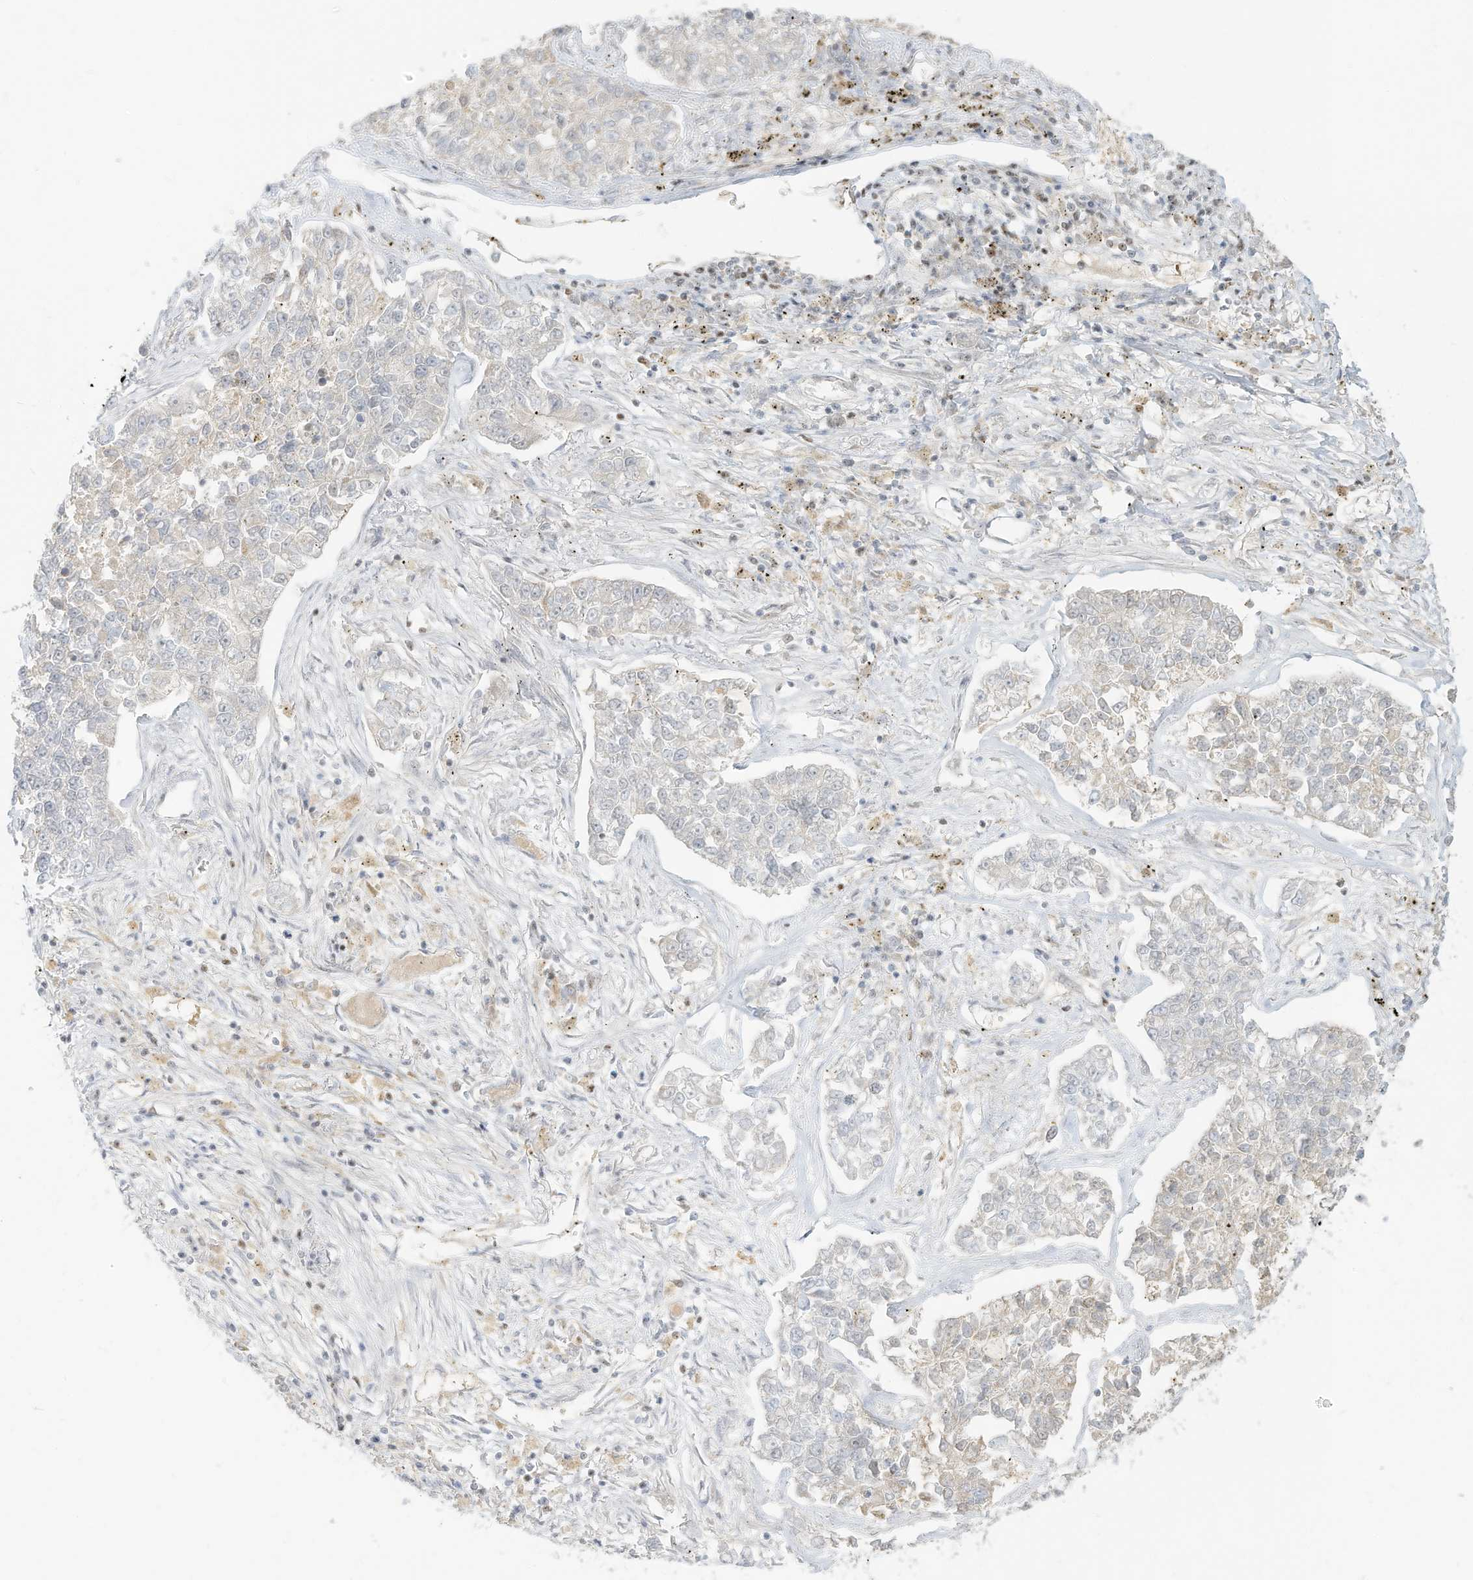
{"staining": {"intensity": "negative", "quantity": "none", "location": "none"}, "tissue": "lung cancer", "cell_type": "Tumor cells", "image_type": "cancer", "snomed": [{"axis": "morphology", "description": "Adenocarcinoma, NOS"}, {"axis": "topography", "description": "Lung"}], "caption": "Immunohistochemical staining of lung cancer demonstrates no significant expression in tumor cells.", "gene": "NHSL1", "patient": {"sex": "male", "age": 49}}